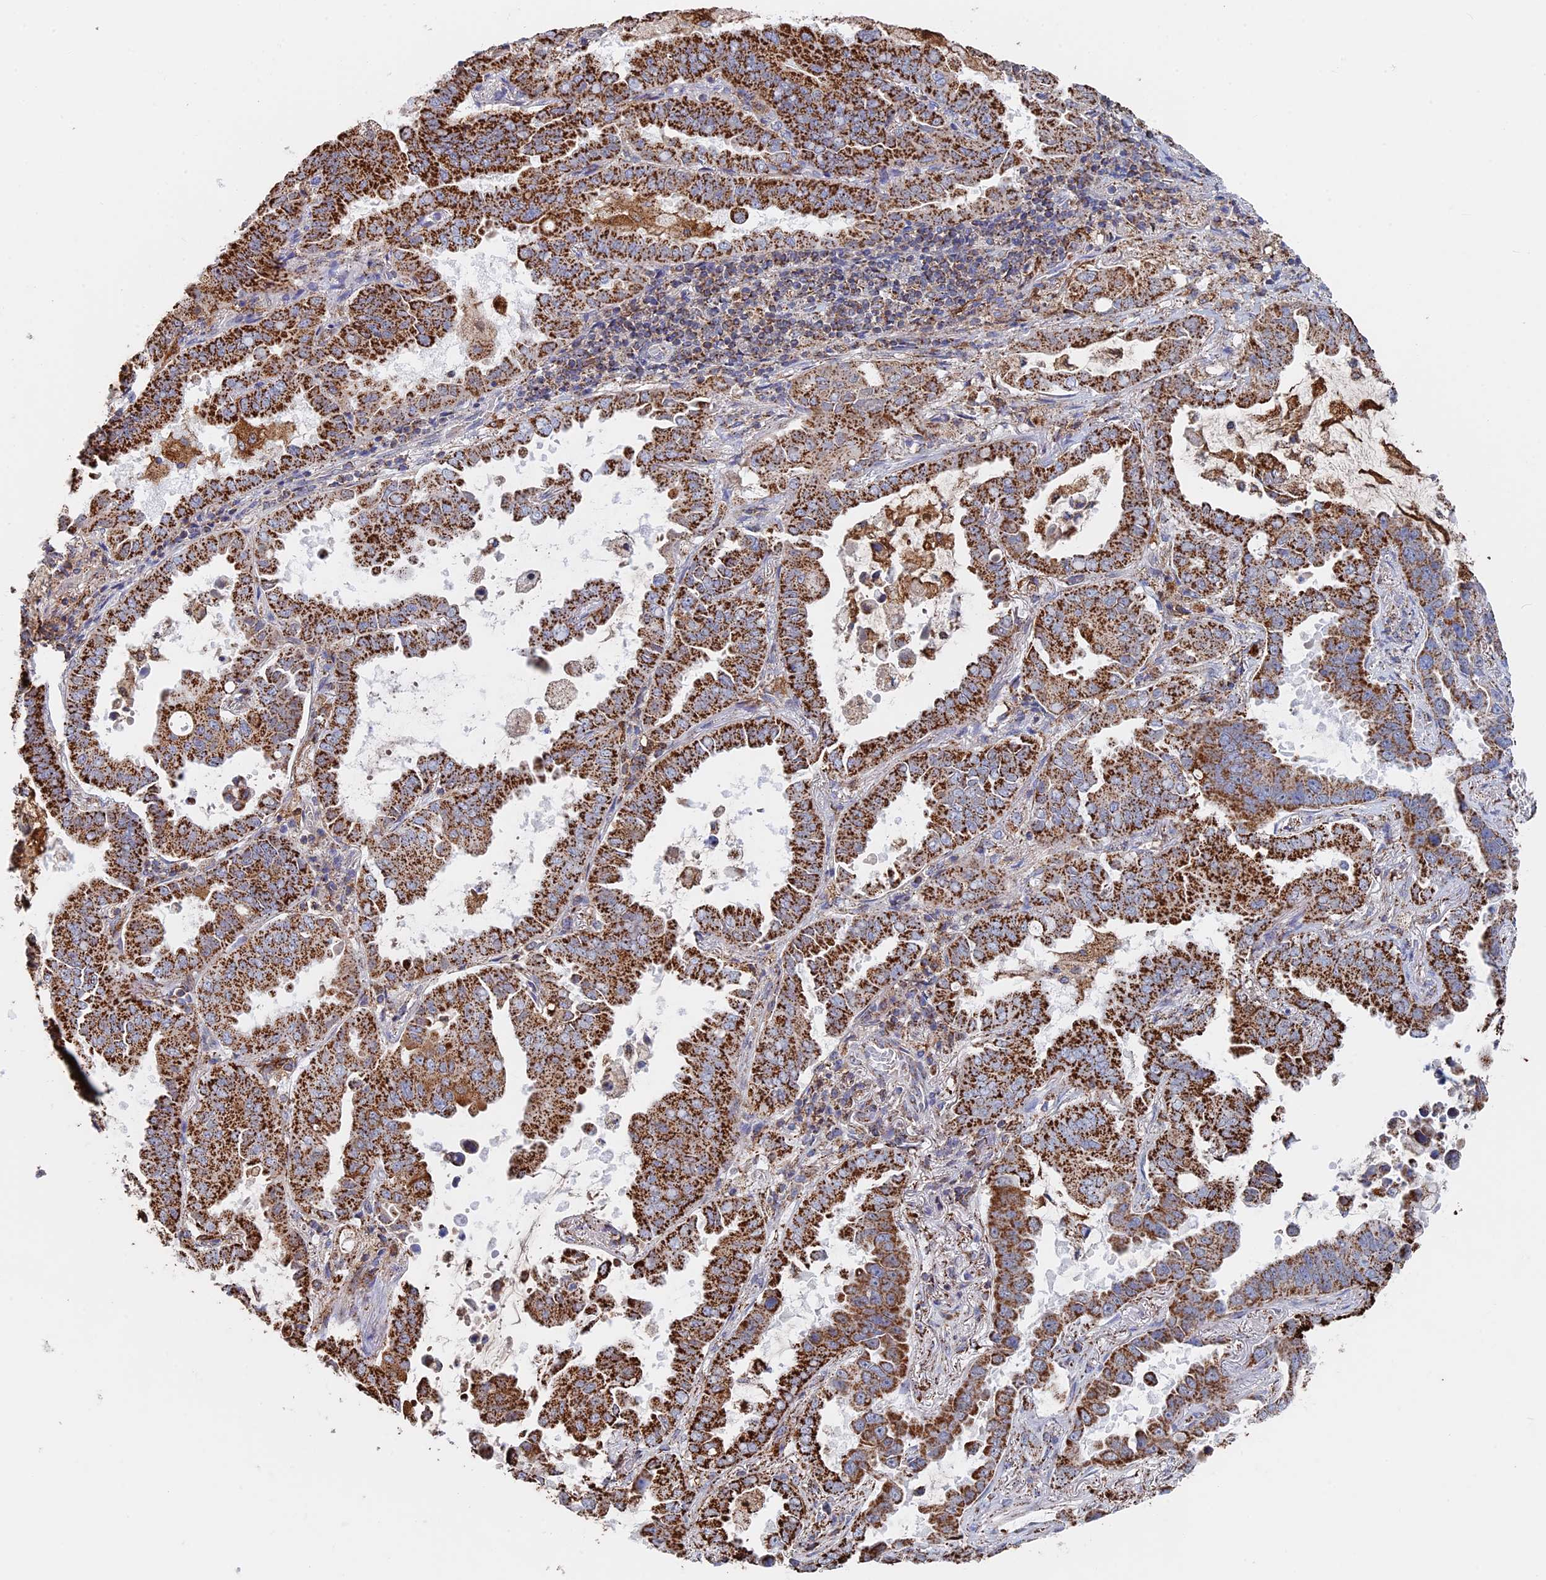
{"staining": {"intensity": "strong", "quantity": ">75%", "location": "cytoplasmic/membranous"}, "tissue": "lung cancer", "cell_type": "Tumor cells", "image_type": "cancer", "snomed": [{"axis": "morphology", "description": "Adenocarcinoma, NOS"}, {"axis": "topography", "description": "Lung"}], "caption": "Strong cytoplasmic/membranous positivity is seen in about >75% of tumor cells in lung cancer (adenocarcinoma).", "gene": "SEC24D", "patient": {"sex": "male", "age": 64}}